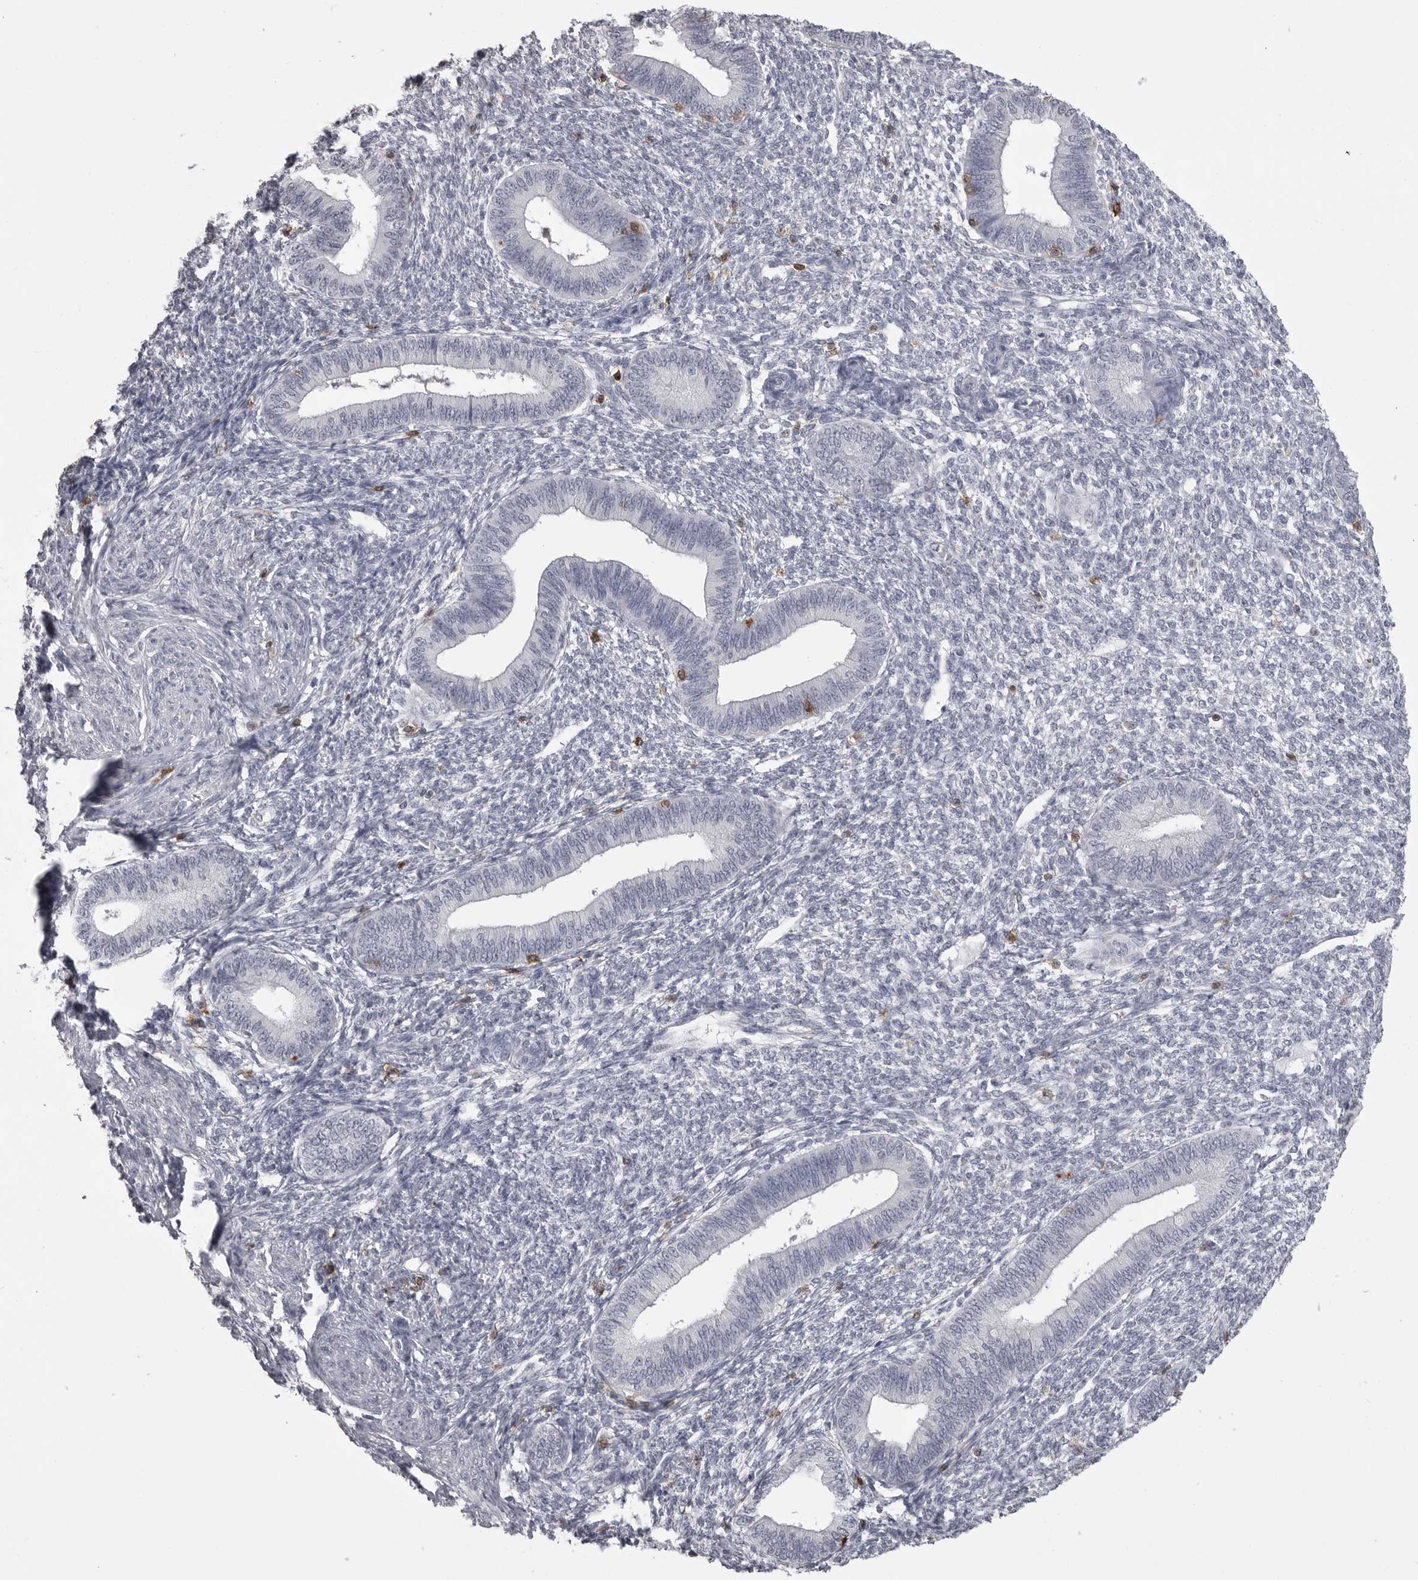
{"staining": {"intensity": "moderate", "quantity": "<25%", "location": "cytoplasmic/membranous"}, "tissue": "endometrium", "cell_type": "Cells in endometrial stroma", "image_type": "normal", "snomed": [{"axis": "morphology", "description": "Normal tissue, NOS"}, {"axis": "topography", "description": "Endometrium"}], "caption": "Immunohistochemical staining of benign human endometrium shows <25% levels of moderate cytoplasmic/membranous protein expression in approximately <25% of cells in endometrial stroma.", "gene": "ITGAL", "patient": {"sex": "female", "age": 46}}